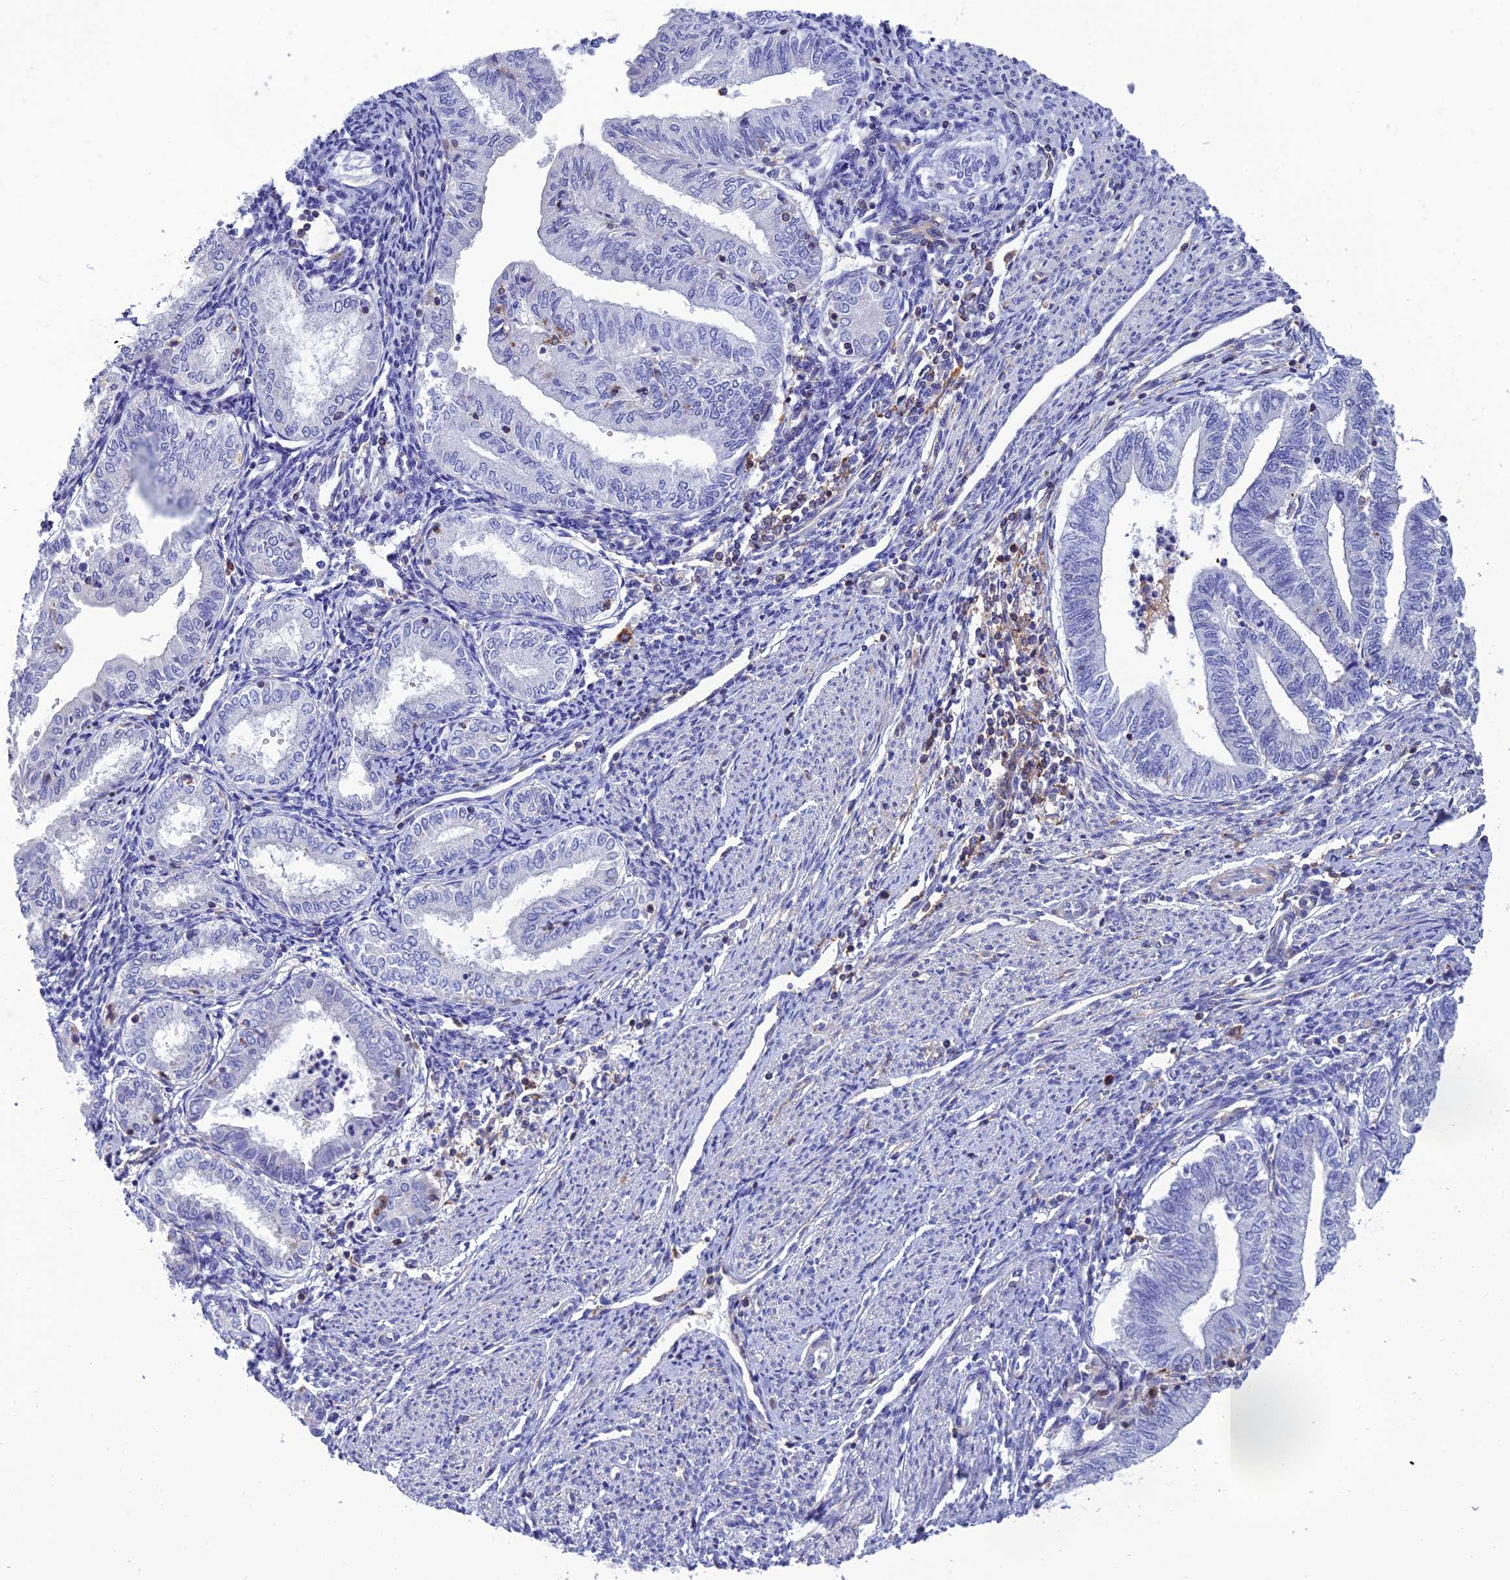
{"staining": {"intensity": "negative", "quantity": "none", "location": "none"}, "tissue": "endometrial cancer", "cell_type": "Tumor cells", "image_type": "cancer", "snomed": [{"axis": "morphology", "description": "Adenocarcinoma, NOS"}, {"axis": "topography", "description": "Endometrium"}], "caption": "A micrograph of endometrial cancer (adenocarcinoma) stained for a protein demonstrates no brown staining in tumor cells.", "gene": "PPP1R18", "patient": {"sex": "female", "age": 66}}